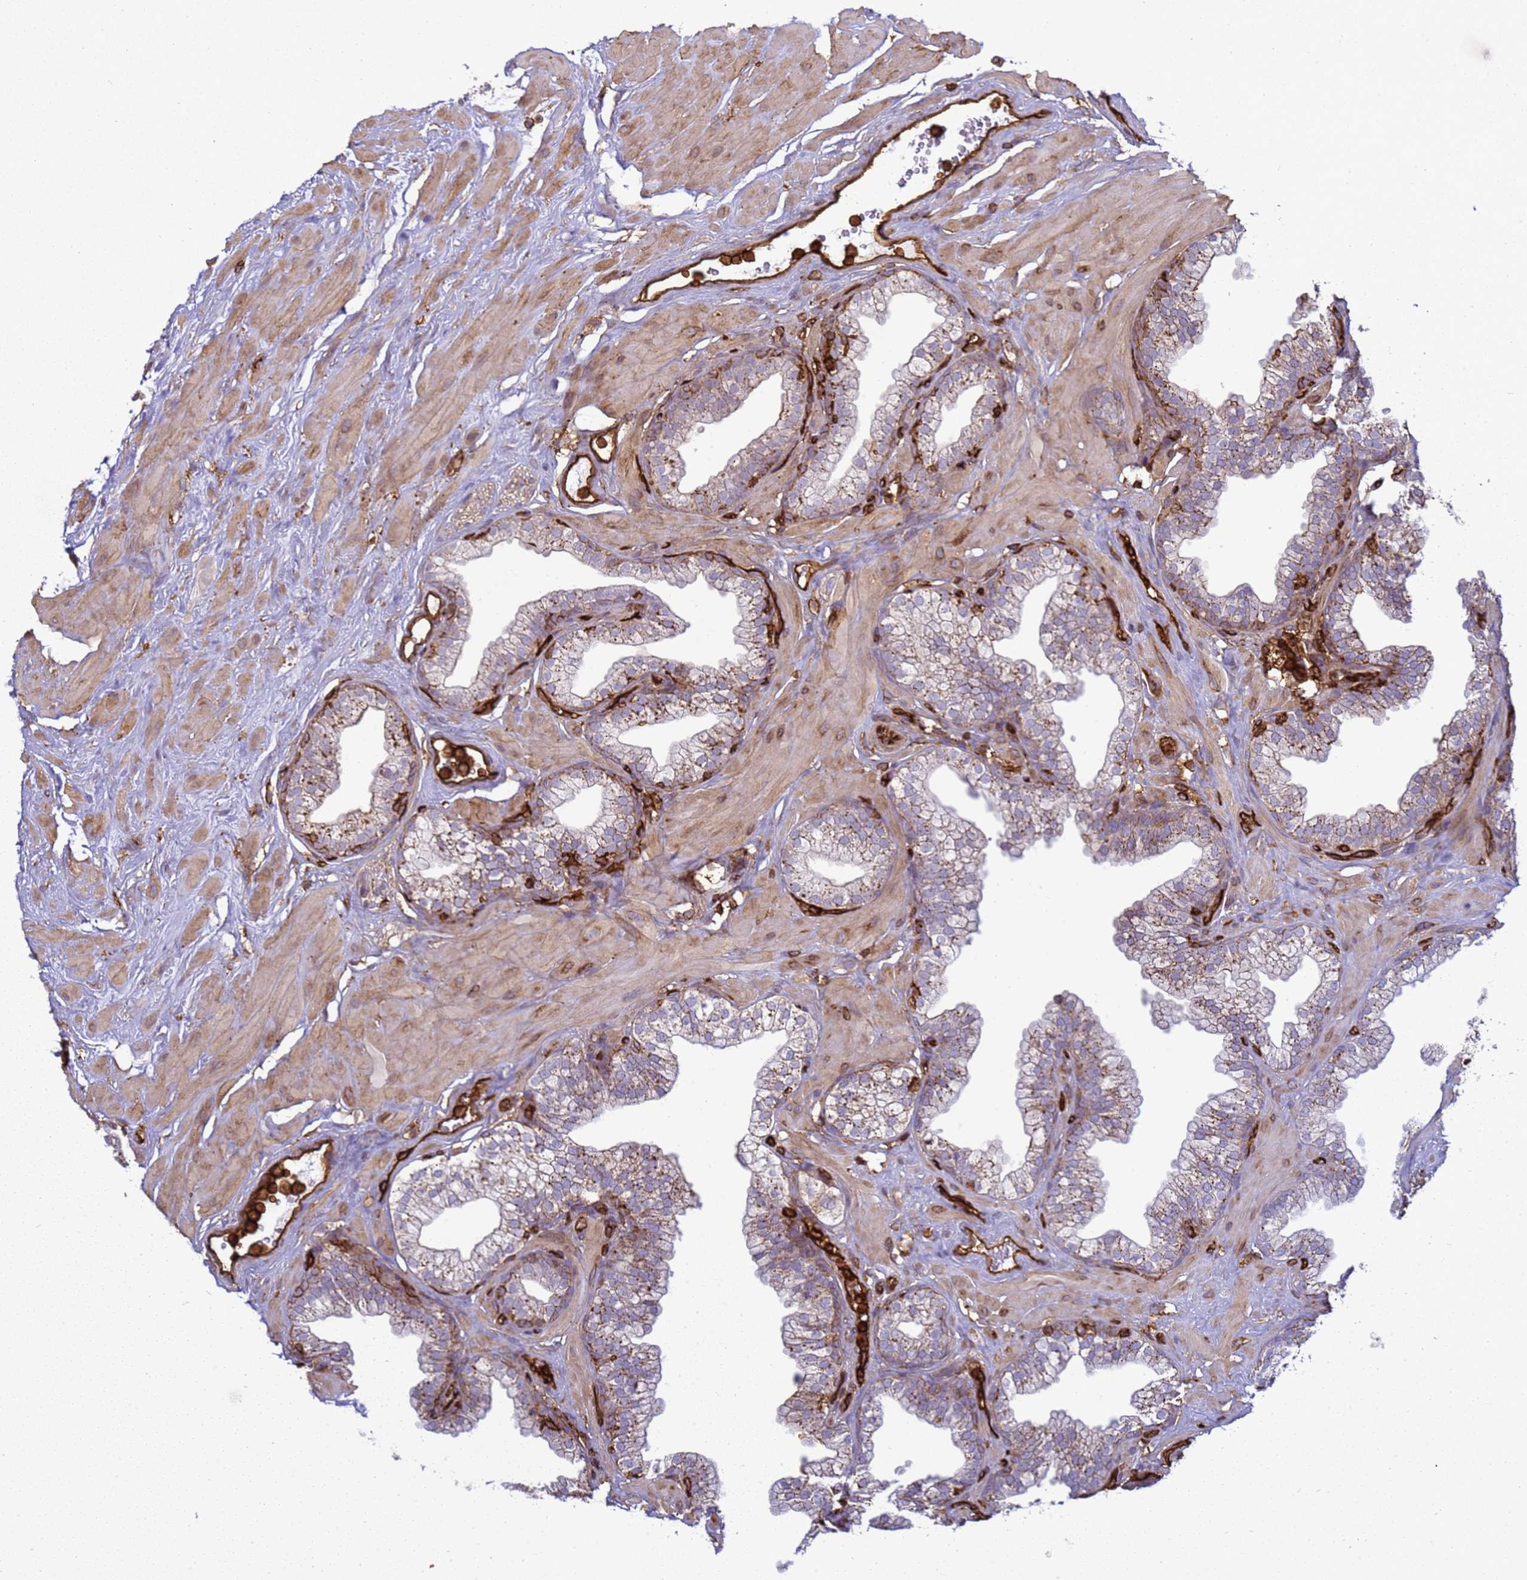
{"staining": {"intensity": "moderate", "quantity": "<25%", "location": "cytoplasmic/membranous"}, "tissue": "prostate", "cell_type": "Glandular cells", "image_type": "normal", "snomed": [{"axis": "morphology", "description": "Normal tissue, NOS"}, {"axis": "morphology", "description": "Urothelial carcinoma, Low grade"}, {"axis": "topography", "description": "Urinary bladder"}, {"axis": "topography", "description": "Prostate"}], "caption": "IHC (DAB) staining of unremarkable prostate shows moderate cytoplasmic/membranous protein positivity in about <25% of glandular cells.", "gene": "ZBTB8OS", "patient": {"sex": "male", "age": 60}}